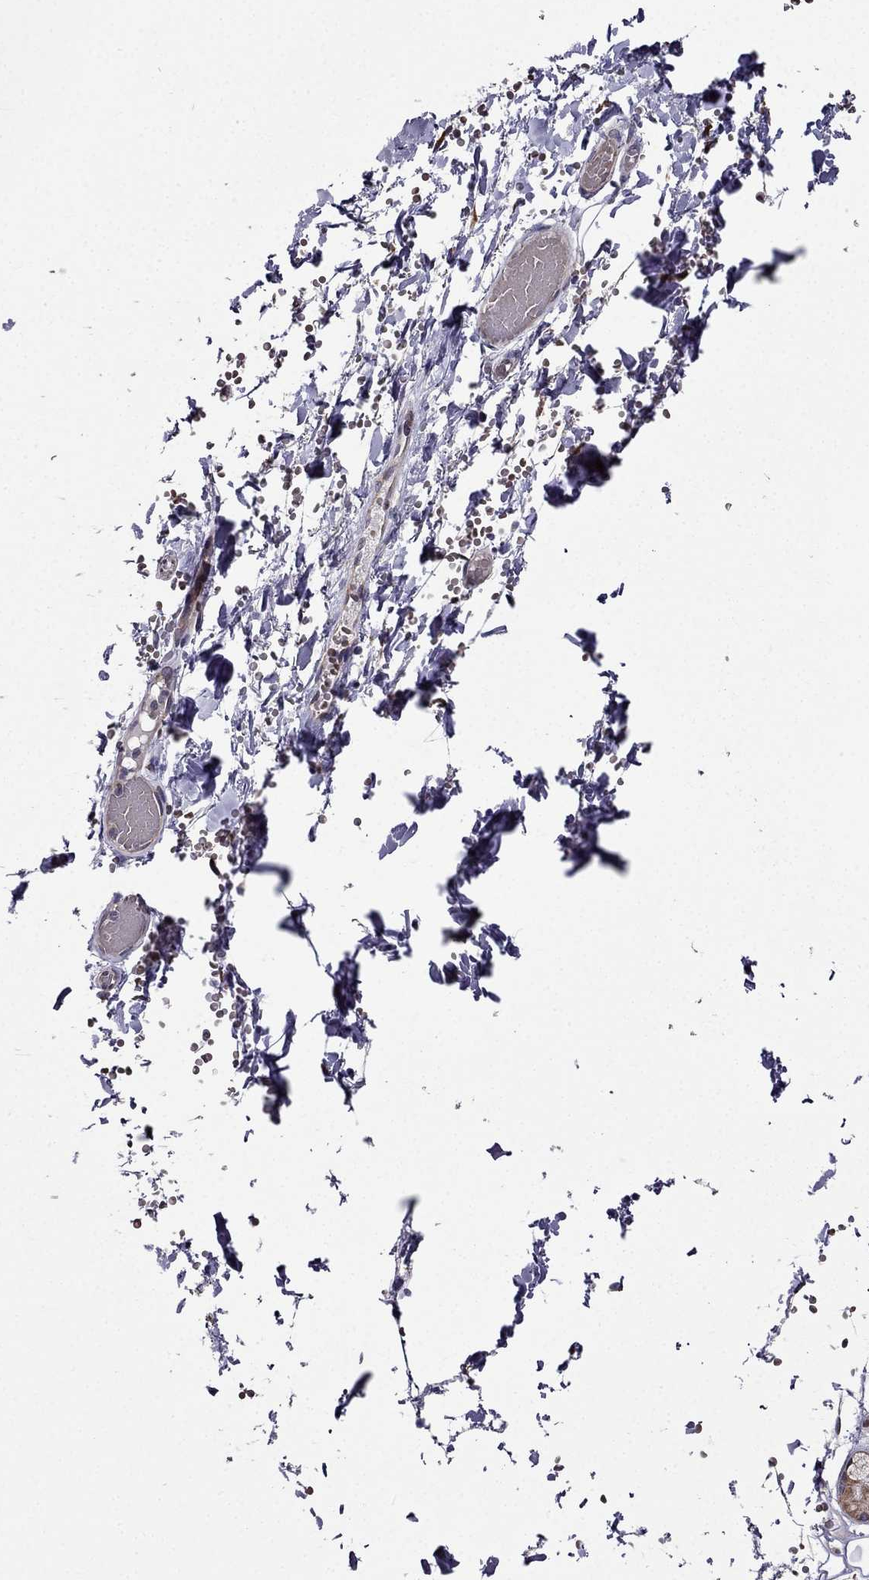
{"staining": {"intensity": "weak", "quantity": "<25%", "location": "cytoplasmic/membranous"}, "tissue": "salivary gland", "cell_type": "Glandular cells", "image_type": "normal", "snomed": [{"axis": "morphology", "description": "Normal tissue, NOS"}, {"axis": "topography", "description": "Salivary gland"}, {"axis": "topography", "description": "Peripheral nerve tissue"}], "caption": "This is an immunohistochemistry (IHC) histopathology image of unremarkable human salivary gland. There is no positivity in glandular cells.", "gene": "ARHGEF28", "patient": {"sex": "male", "age": 71}}